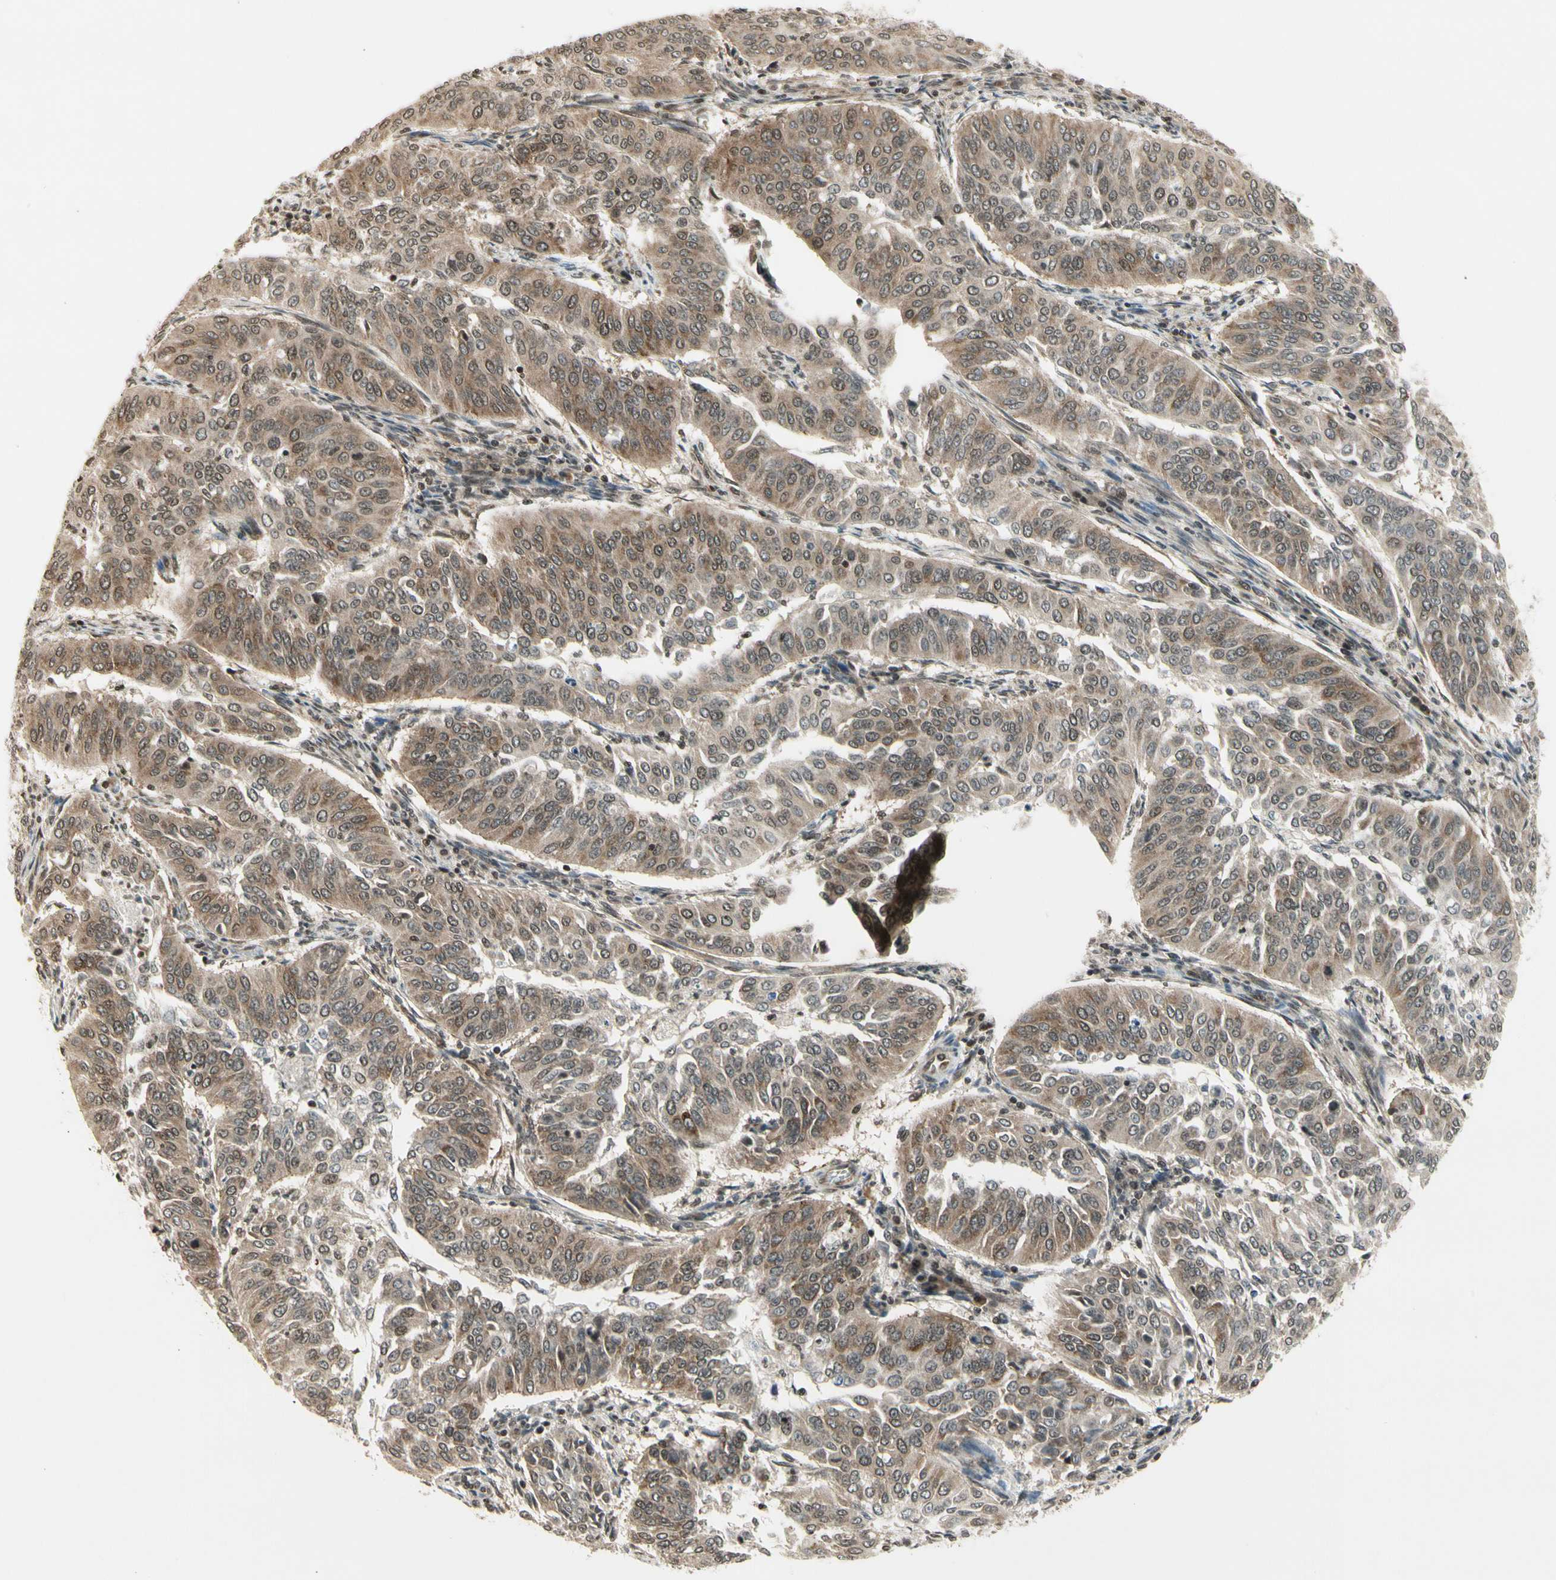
{"staining": {"intensity": "moderate", "quantity": "25%-75%", "location": "cytoplasmic/membranous"}, "tissue": "cervical cancer", "cell_type": "Tumor cells", "image_type": "cancer", "snomed": [{"axis": "morphology", "description": "Normal tissue, NOS"}, {"axis": "morphology", "description": "Squamous cell carcinoma, NOS"}, {"axis": "topography", "description": "Cervix"}], "caption": "Immunohistochemistry micrograph of neoplastic tissue: cervical cancer stained using IHC exhibits medium levels of moderate protein expression localized specifically in the cytoplasmic/membranous of tumor cells, appearing as a cytoplasmic/membranous brown color.", "gene": "SMN2", "patient": {"sex": "female", "age": 39}}